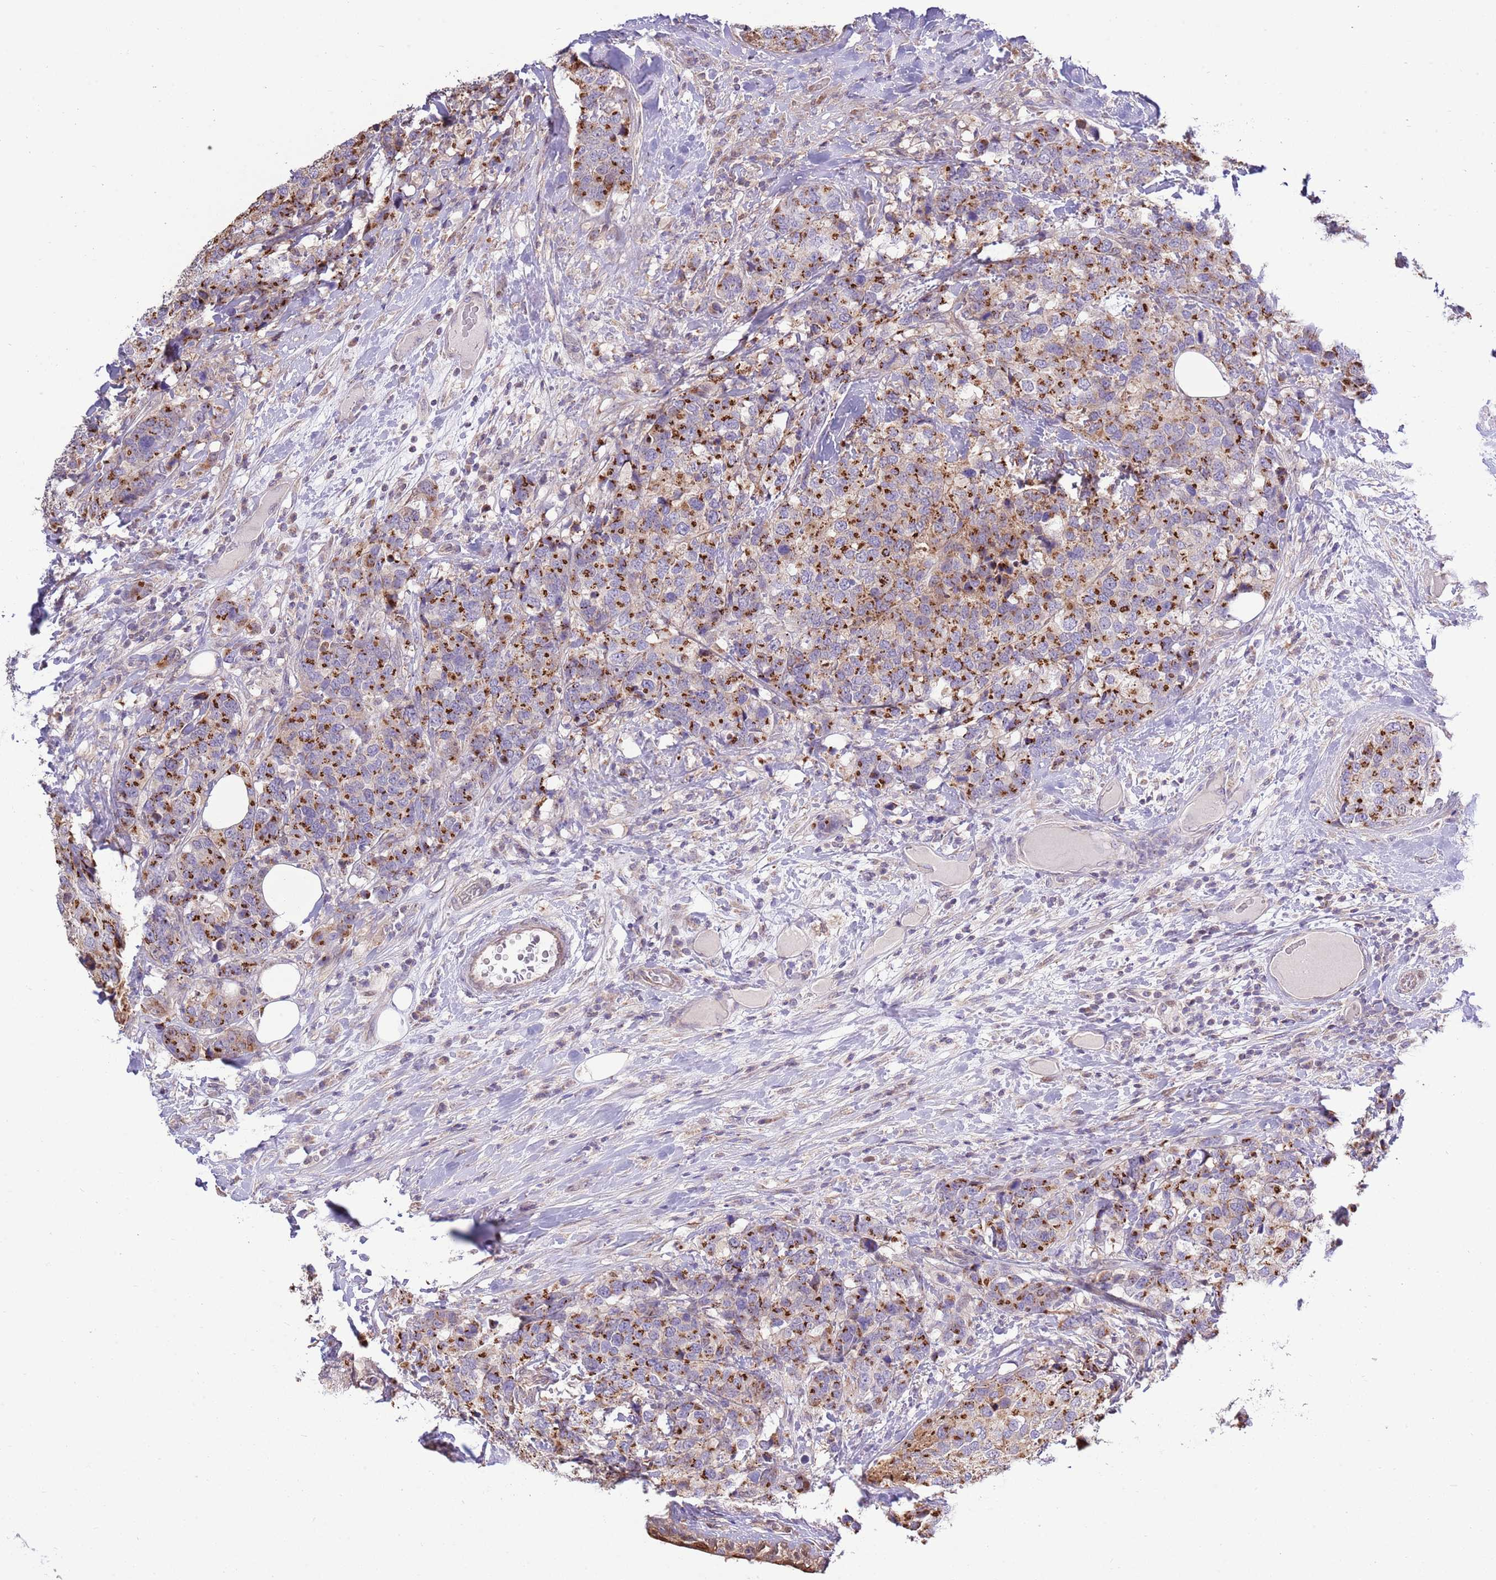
{"staining": {"intensity": "strong", "quantity": ">75%", "location": "cytoplasmic/membranous"}, "tissue": "breast cancer", "cell_type": "Tumor cells", "image_type": "cancer", "snomed": [{"axis": "morphology", "description": "Lobular carcinoma"}, {"axis": "topography", "description": "Breast"}], "caption": "Strong cytoplasmic/membranous protein positivity is identified in about >75% of tumor cells in breast lobular carcinoma.", "gene": "ARL2BP", "patient": {"sex": "female", "age": 59}}